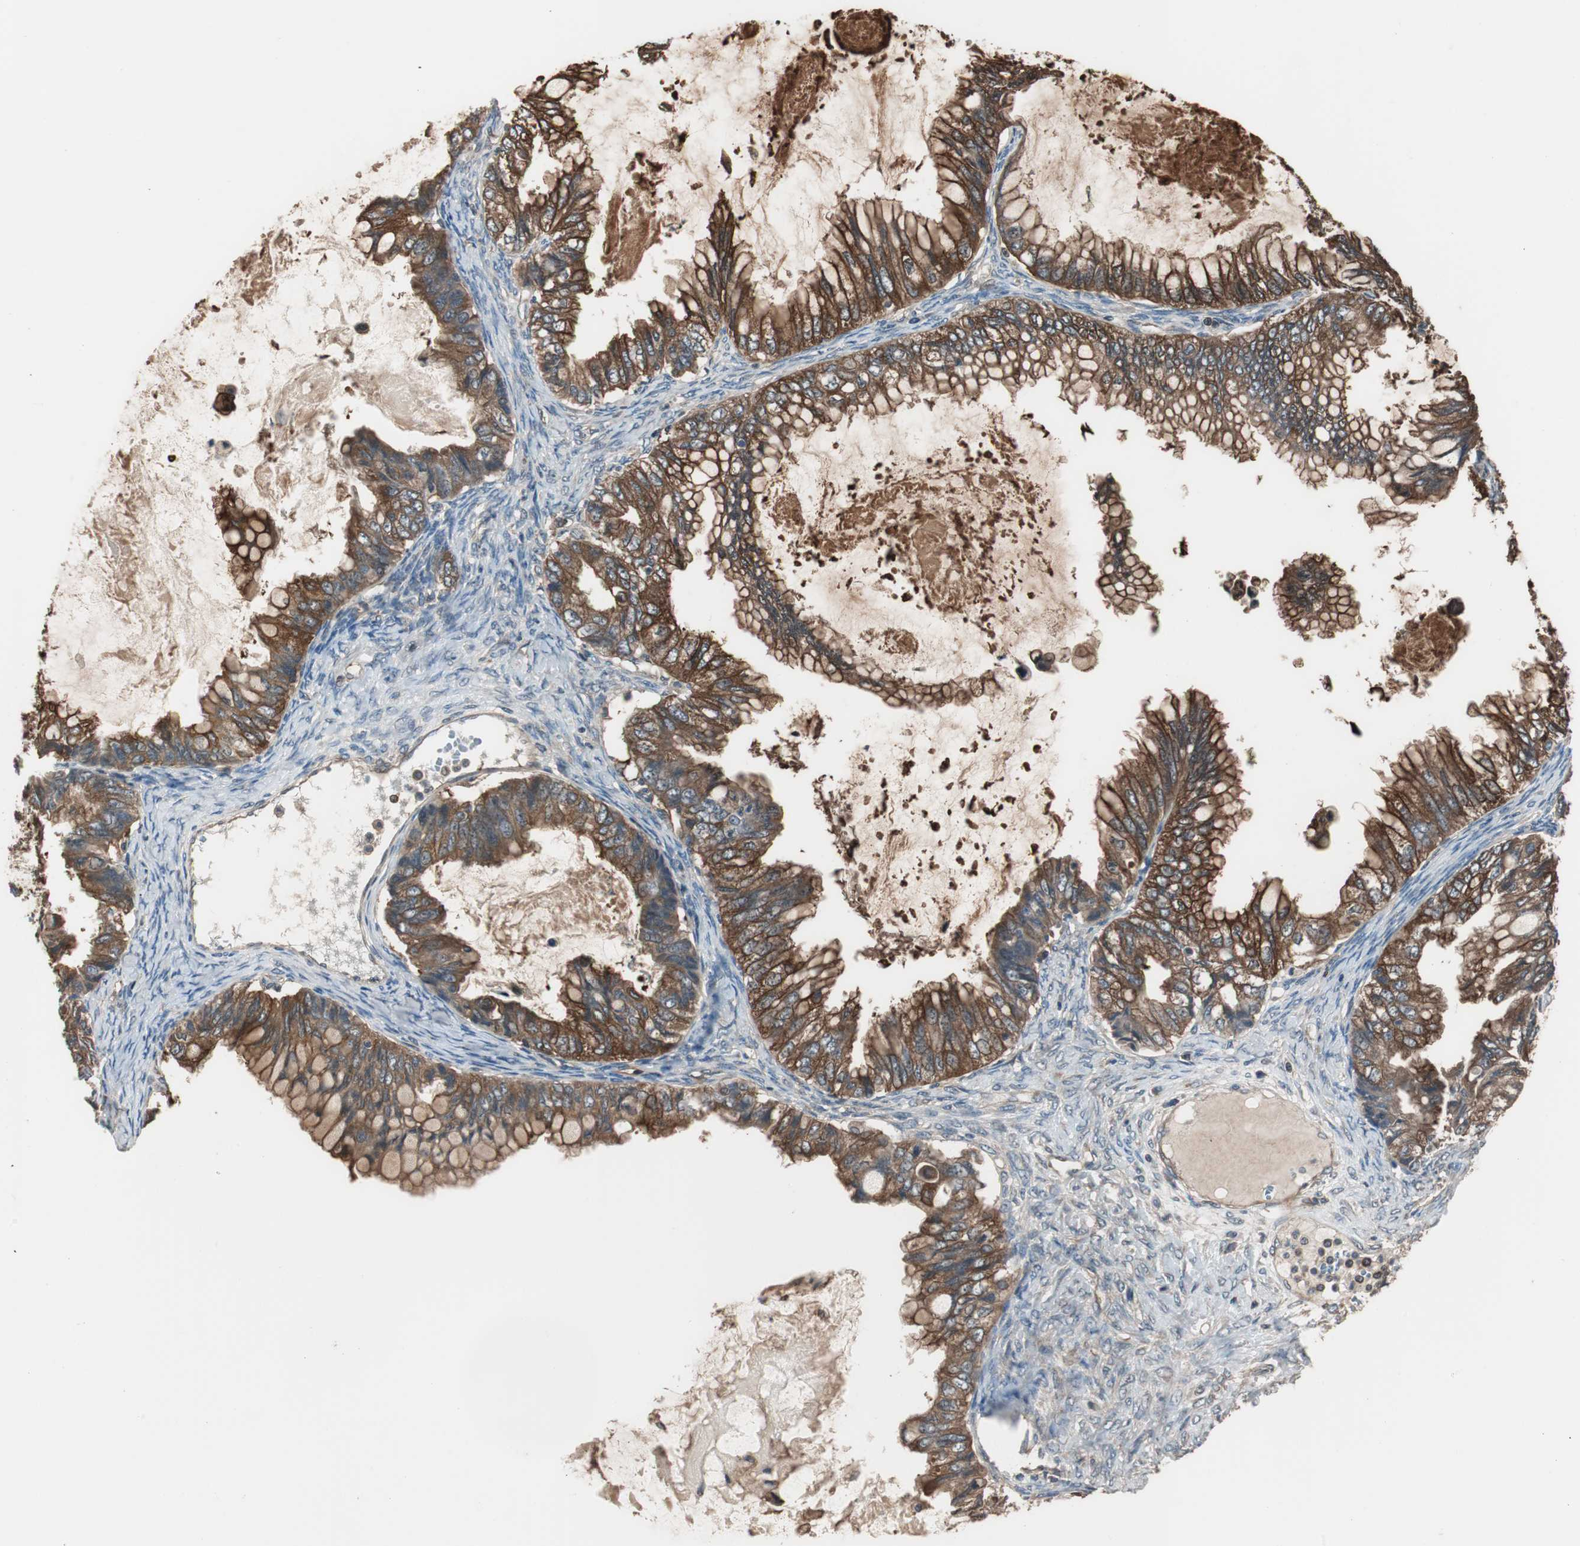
{"staining": {"intensity": "strong", "quantity": ">75%", "location": "cytoplasmic/membranous"}, "tissue": "ovarian cancer", "cell_type": "Tumor cells", "image_type": "cancer", "snomed": [{"axis": "morphology", "description": "Cystadenocarcinoma, mucinous, NOS"}, {"axis": "topography", "description": "Ovary"}], "caption": "Tumor cells demonstrate high levels of strong cytoplasmic/membranous positivity in about >75% of cells in mucinous cystadenocarcinoma (ovarian). The staining is performed using DAB (3,3'-diaminobenzidine) brown chromogen to label protein expression. The nuclei are counter-stained blue using hematoxylin.", "gene": "CAPNS1", "patient": {"sex": "female", "age": 80}}